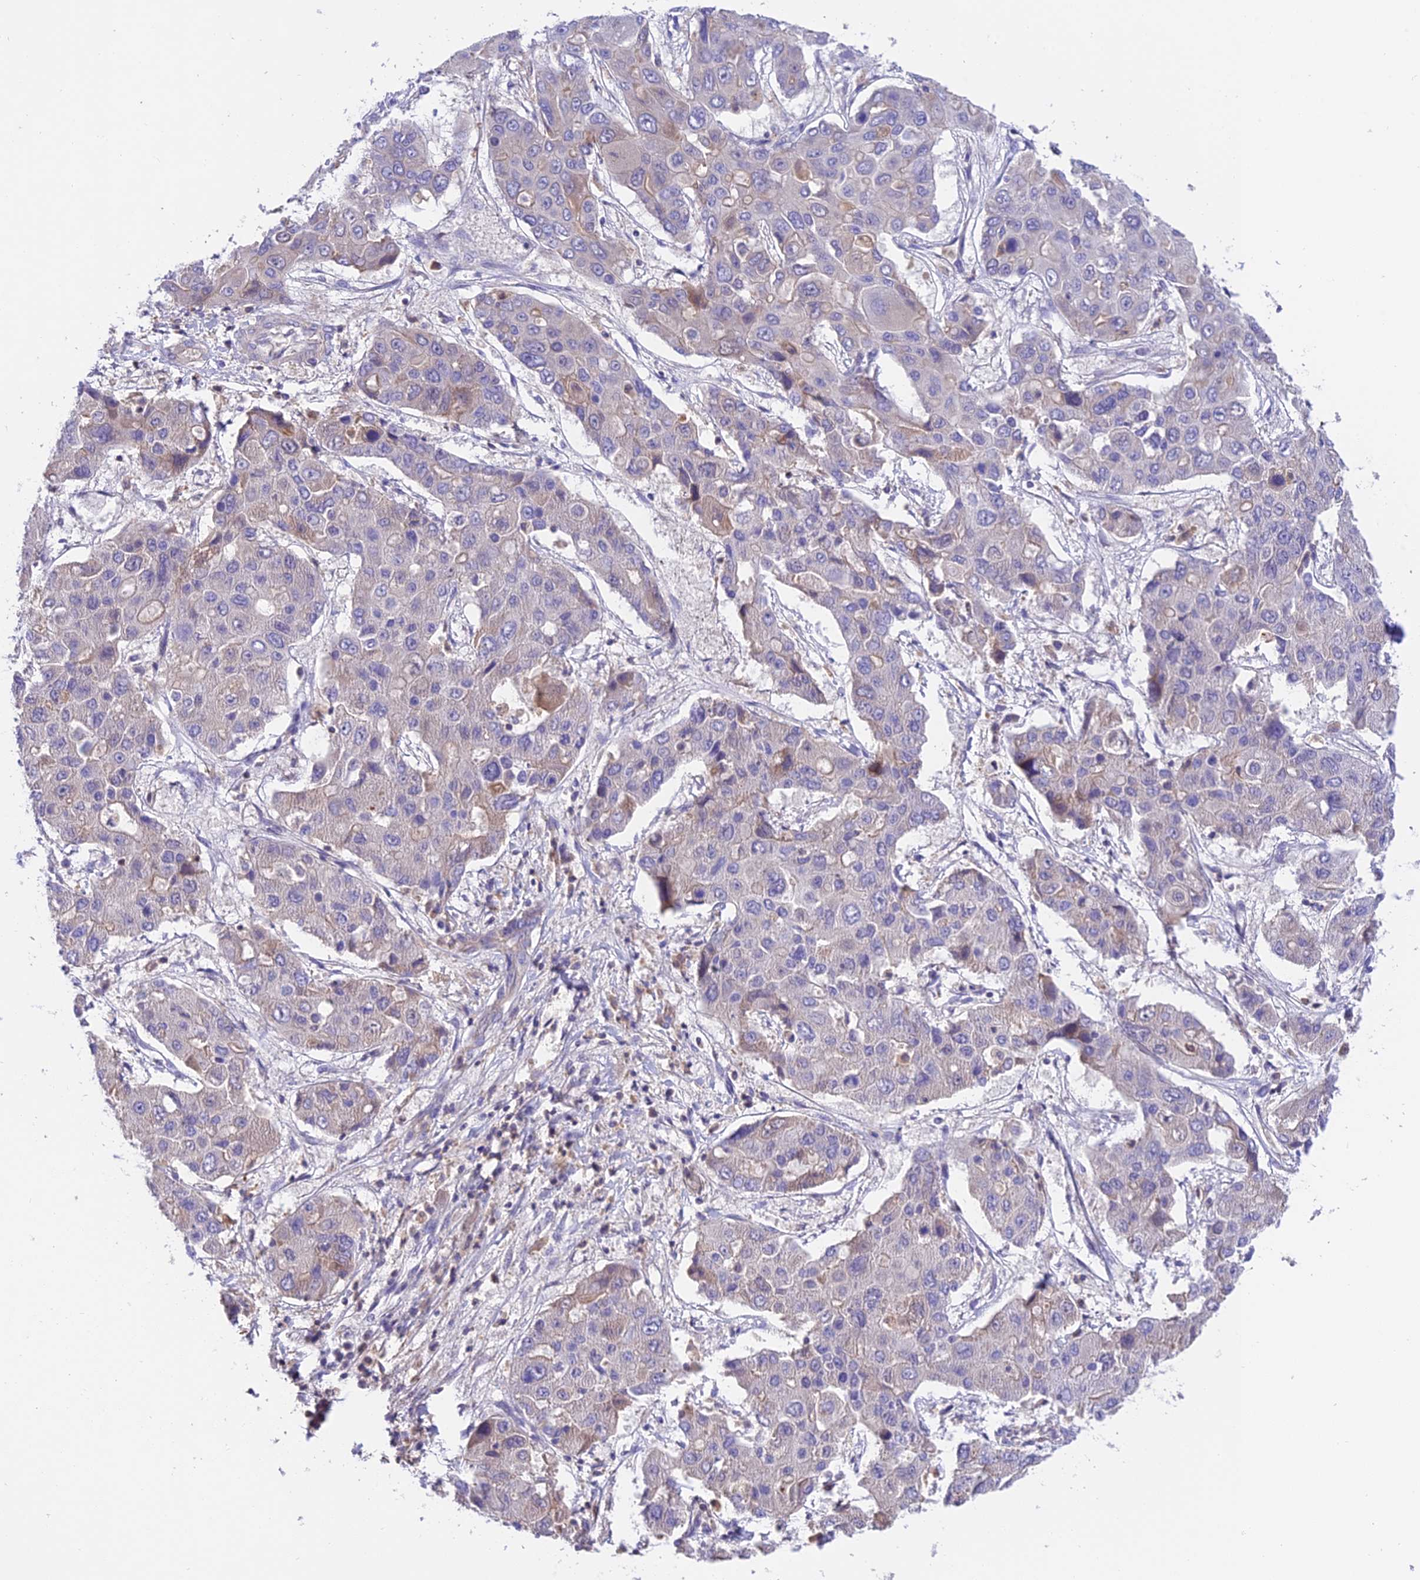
{"staining": {"intensity": "negative", "quantity": "none", "location": "none"}, "tissue": "liver cancer", "cell_type": "Tumor cells", "image_type": "cancer", "snomed": [{"axis": "morphology", "description": "Cholangiocarcinoma"}, {"axis": "topography", "description": "Liver"}], "caption": "Histopathology image shows no significant protein expression in tumor cells of liver cancer (cholangiocarcinoma).", "gene": "LPXN", "patient": {"sex": "male", "age": 67}}